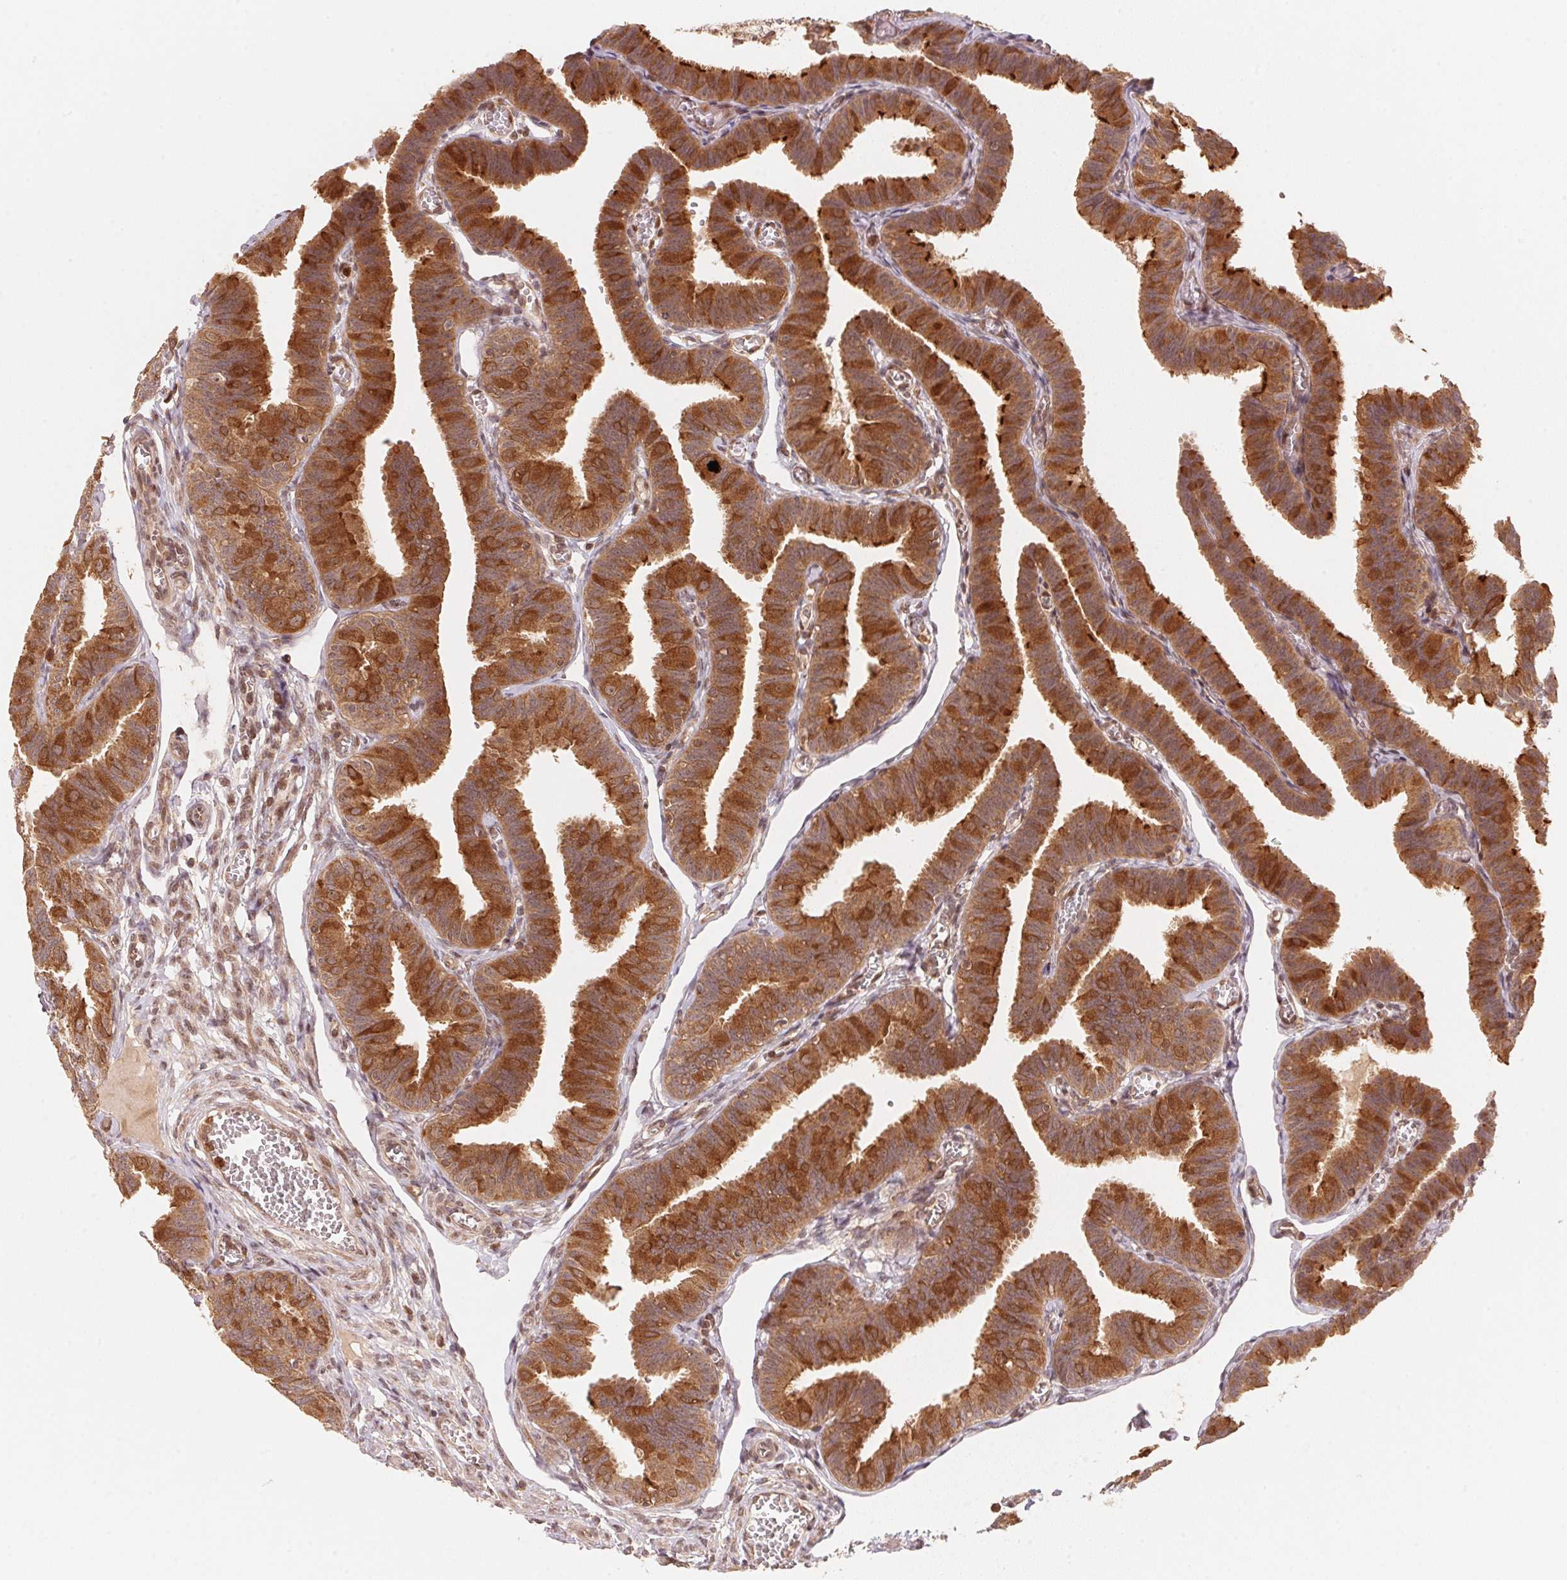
{"staining": {"intensity": "strong", "quantity": ">75%", "location": "cytoplasmic/membranous,nuclear"}, "tissue": "fallopian tube", "cell_type": "Glandular cells", "image_type": "normal", "snomed": [{"axis": "morphology", "description": "Normal tissue, NOS"}, {"axis": "topography", "description": "Fallopian tube"}], "caption": "Immunohistochemical staining of benign human fallopian tube demonstrates high levels of strong cytoplasmic/membranous,nuclear expression in approximately >75% of glandular cells.", "gene": "CCDC102B", "patient": {"sex": "female", "age": 25}}